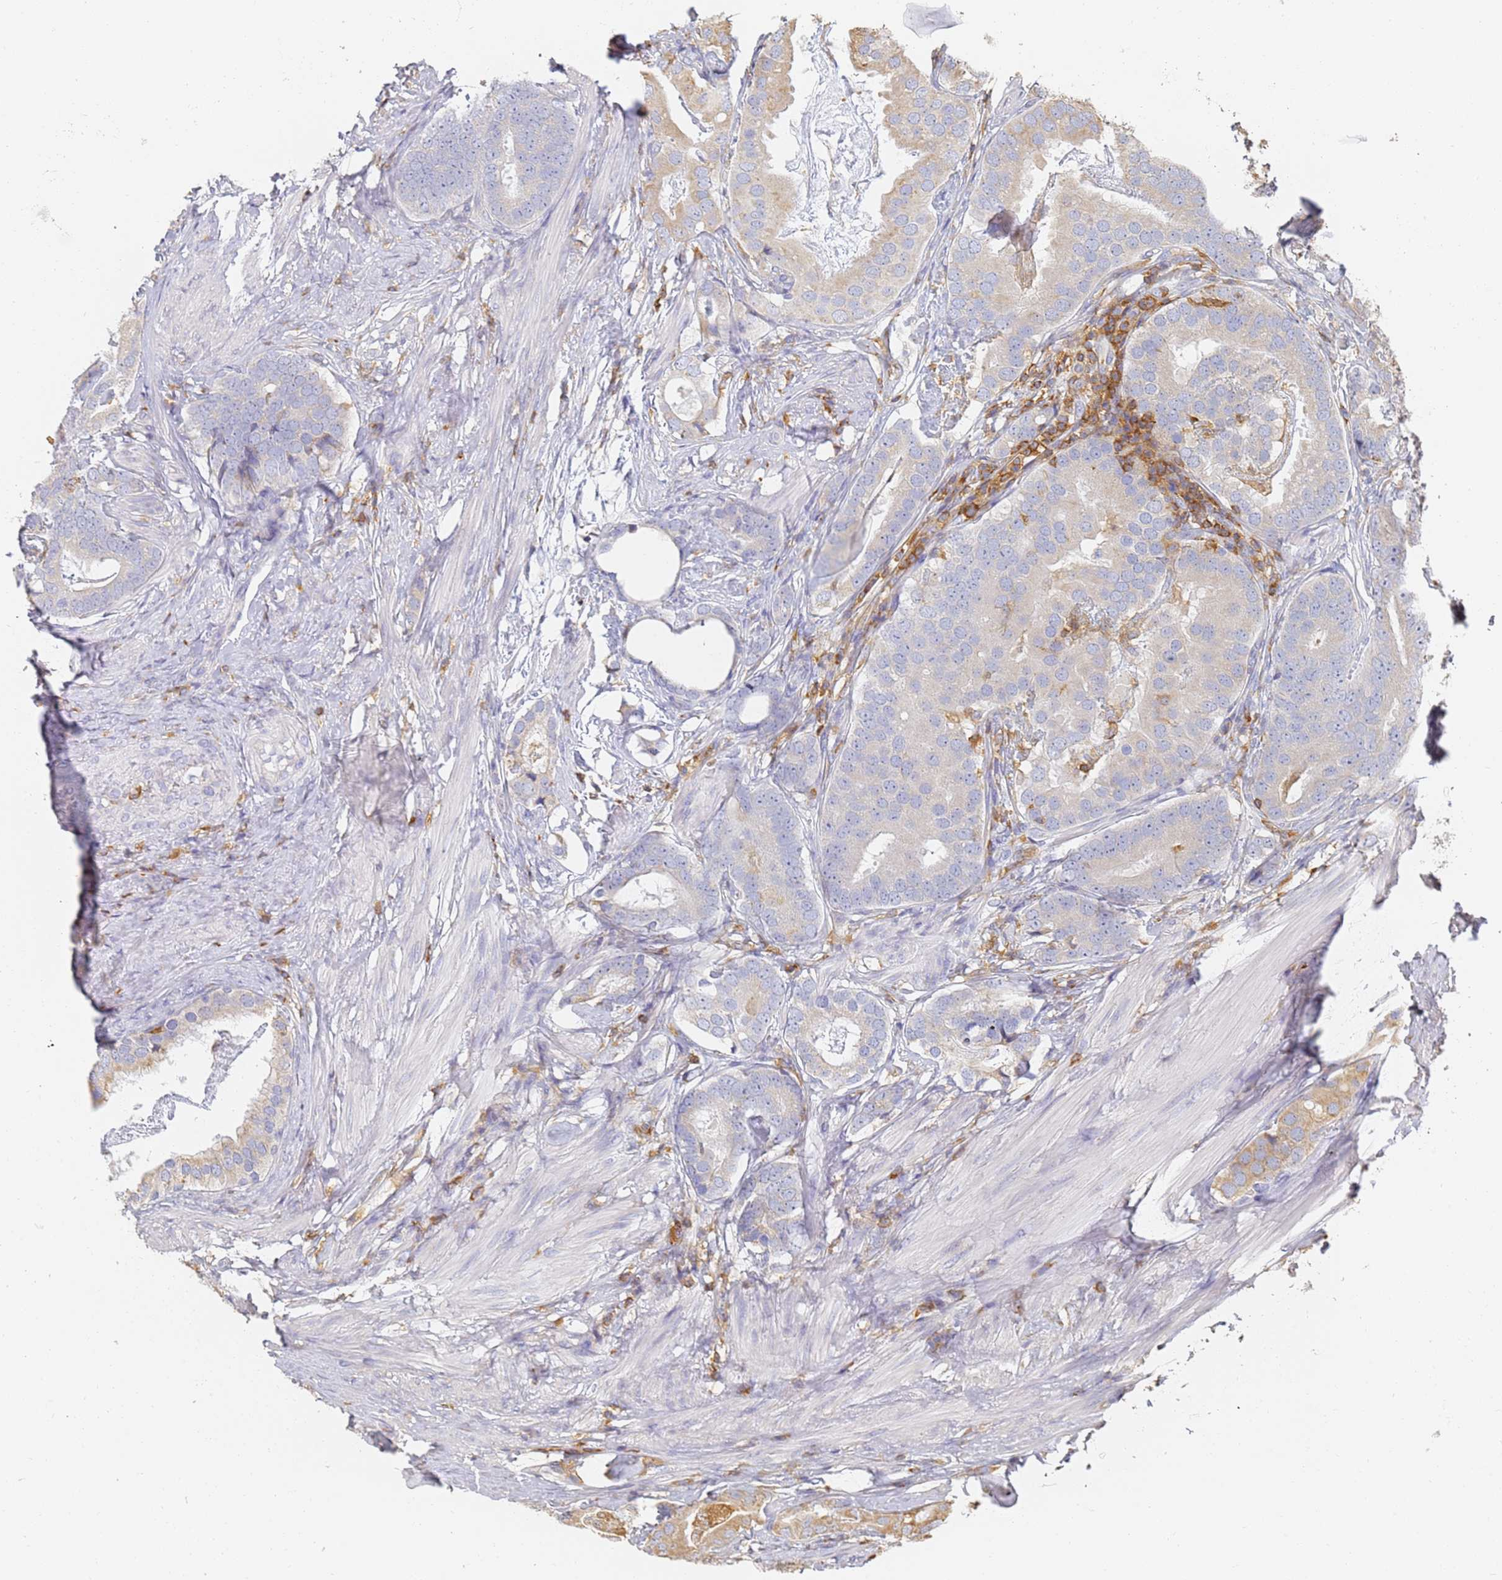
{"staining": {"intensity": "weak", "quantity": "<25%", "location": "cytoplasmic/membranous"}, "tissue": "prostate cancer", "cell_type": "Tumor cells", "image_type": "cancer", "snomed": [{"axis": "morphology", "description": "Adenocarcinoma, Low grade"}, {"axis": "topography", "description": "Prostate"}], "caption": "A high-resolution histopathology image shows immunohistochemistry (IHC) staining of low-grade adenocarcinoma (prostate), which demonstrates no significant staining in tumor cells.", "gene": "BIN2", "patient": {"sex": "male", "age": 71}}